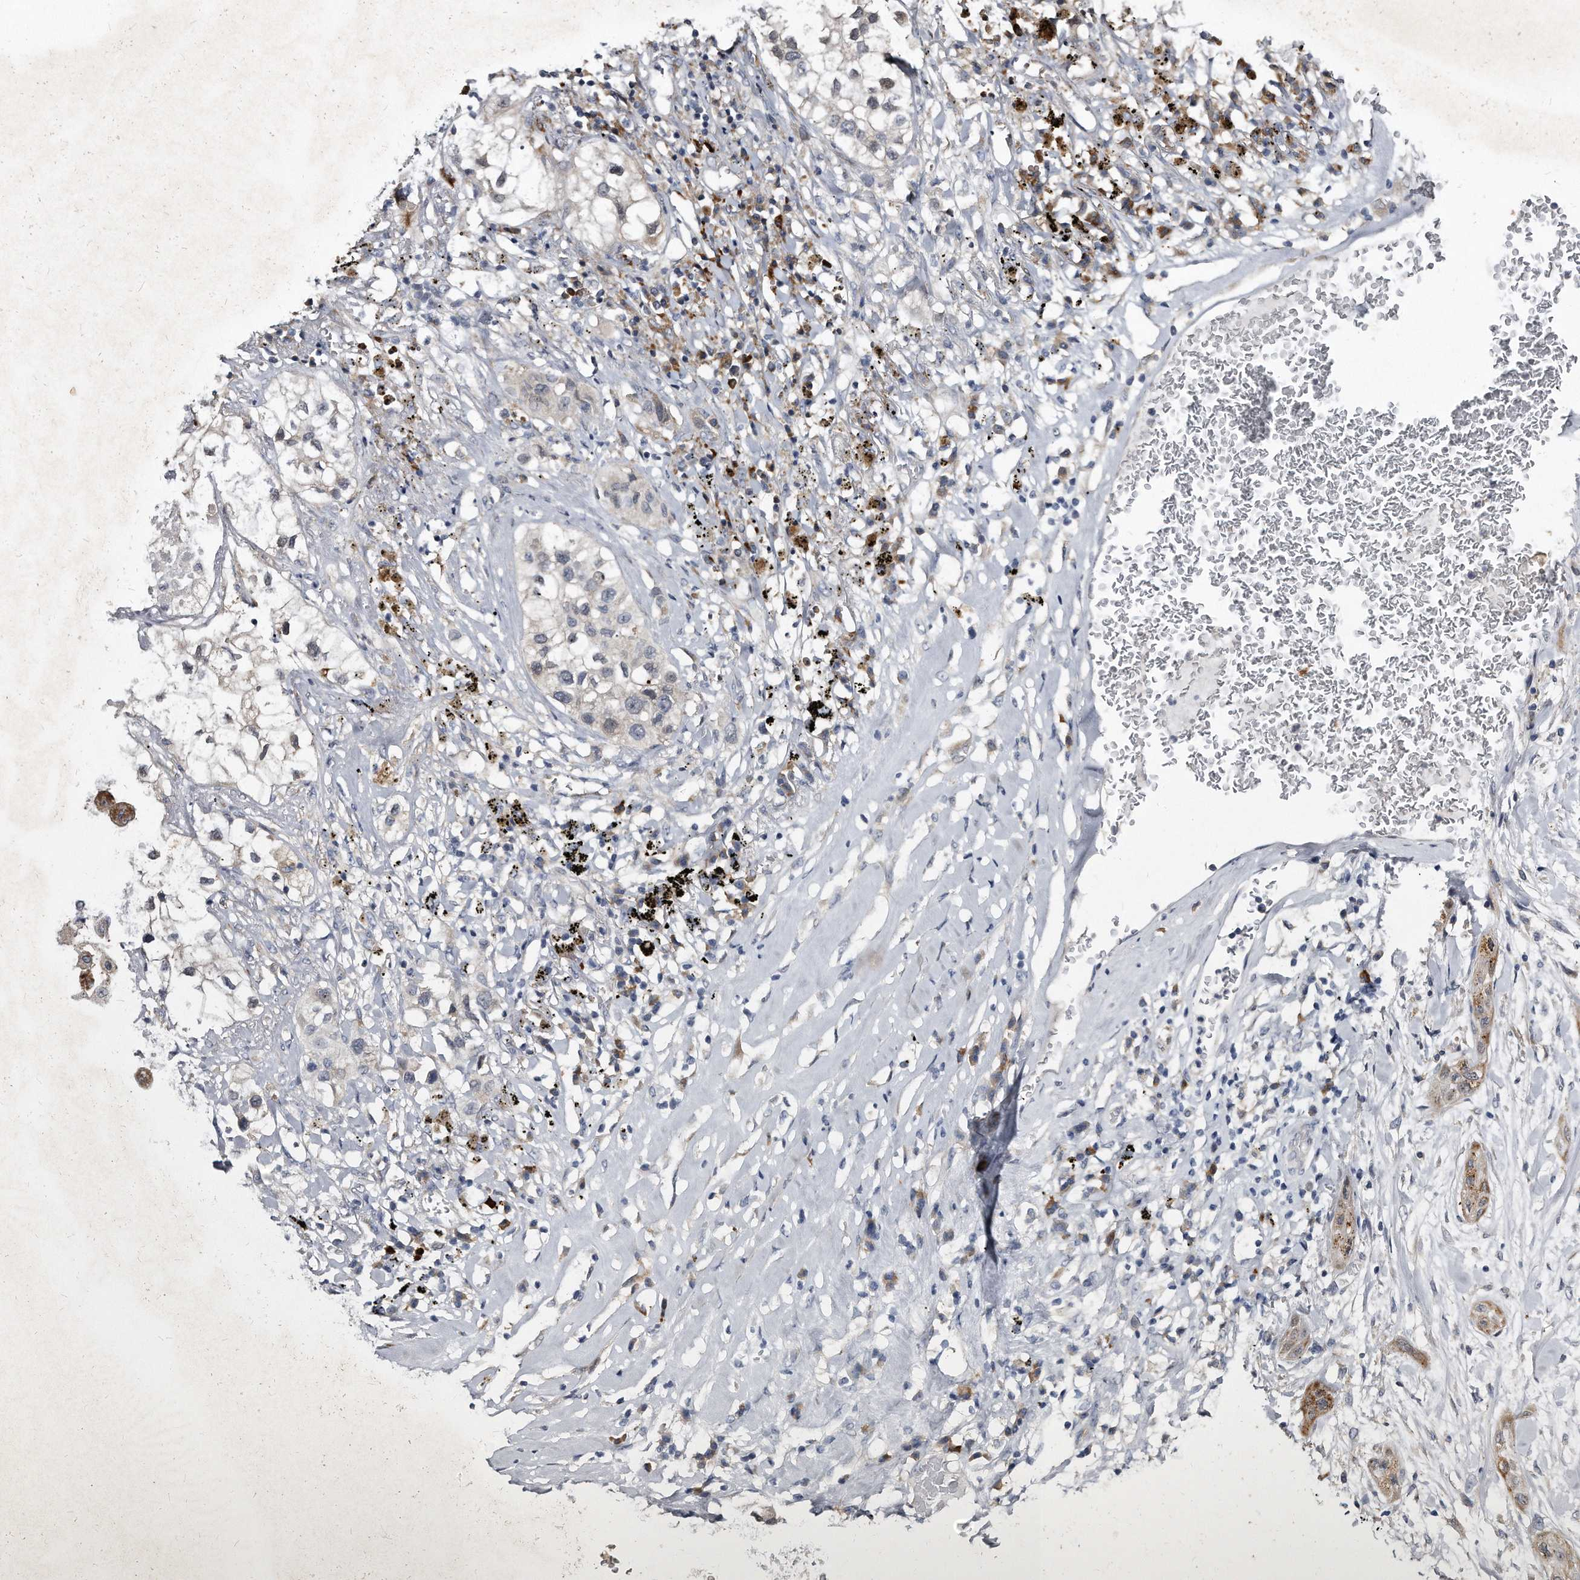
{"staining": {"intensity": "weak", "quantity": "<25%", "location": "cytoplasmic/membranous"}, "tissue": "lung cancer", "cell_type": "Tumor cells", "image_type": "cancer", "snomed": [{"axis": "morphology", "description": "Adenocarcinoma, NOS"}, {"axis": "topography", "description": "Lung"}], "caption": "Tumor cells are negative for protein expression in human adenocarcinoma (lung).", "gene": "KLHDC3", "patient": {"sex": "male", "age": 63}}